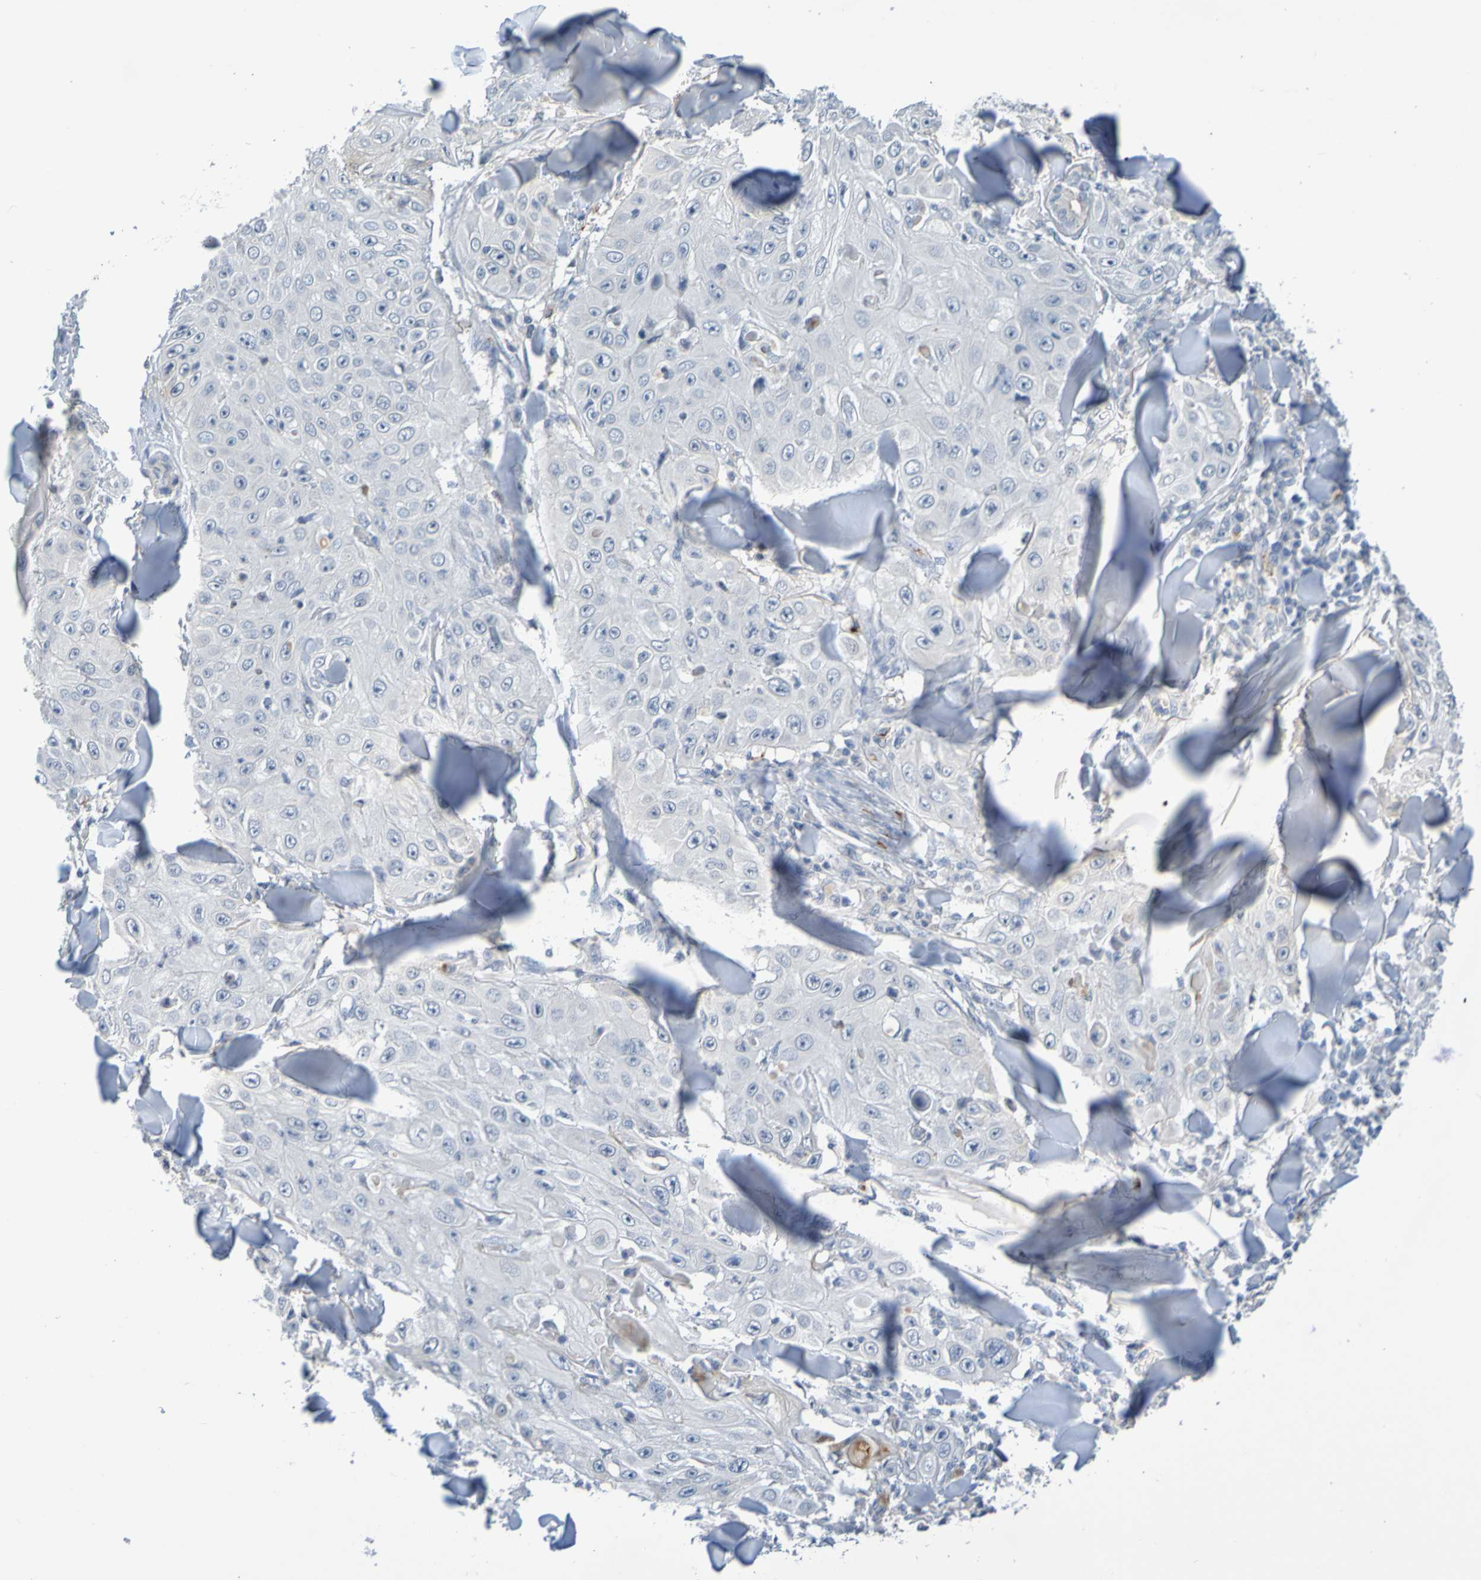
{"staining": {"intensity": "negative", "quantity": "none", "location": "none"}, "tissue": "skin cancer", "cell_type": "Tumor cells", "image_type": "cancer", "snomed": [{"axis": "morphology", "description": "Squamous cell carcinoma, NOS"}, {"axis": "topography", "description": "Skin"}], "caption": "Immunohistochemistry (IHC) micrograph of skin cancer stained for a protein (brown), which displays no expression in tumor cells.", "gene": "IL10", "patient": {"sex": "male", "age": 86}}